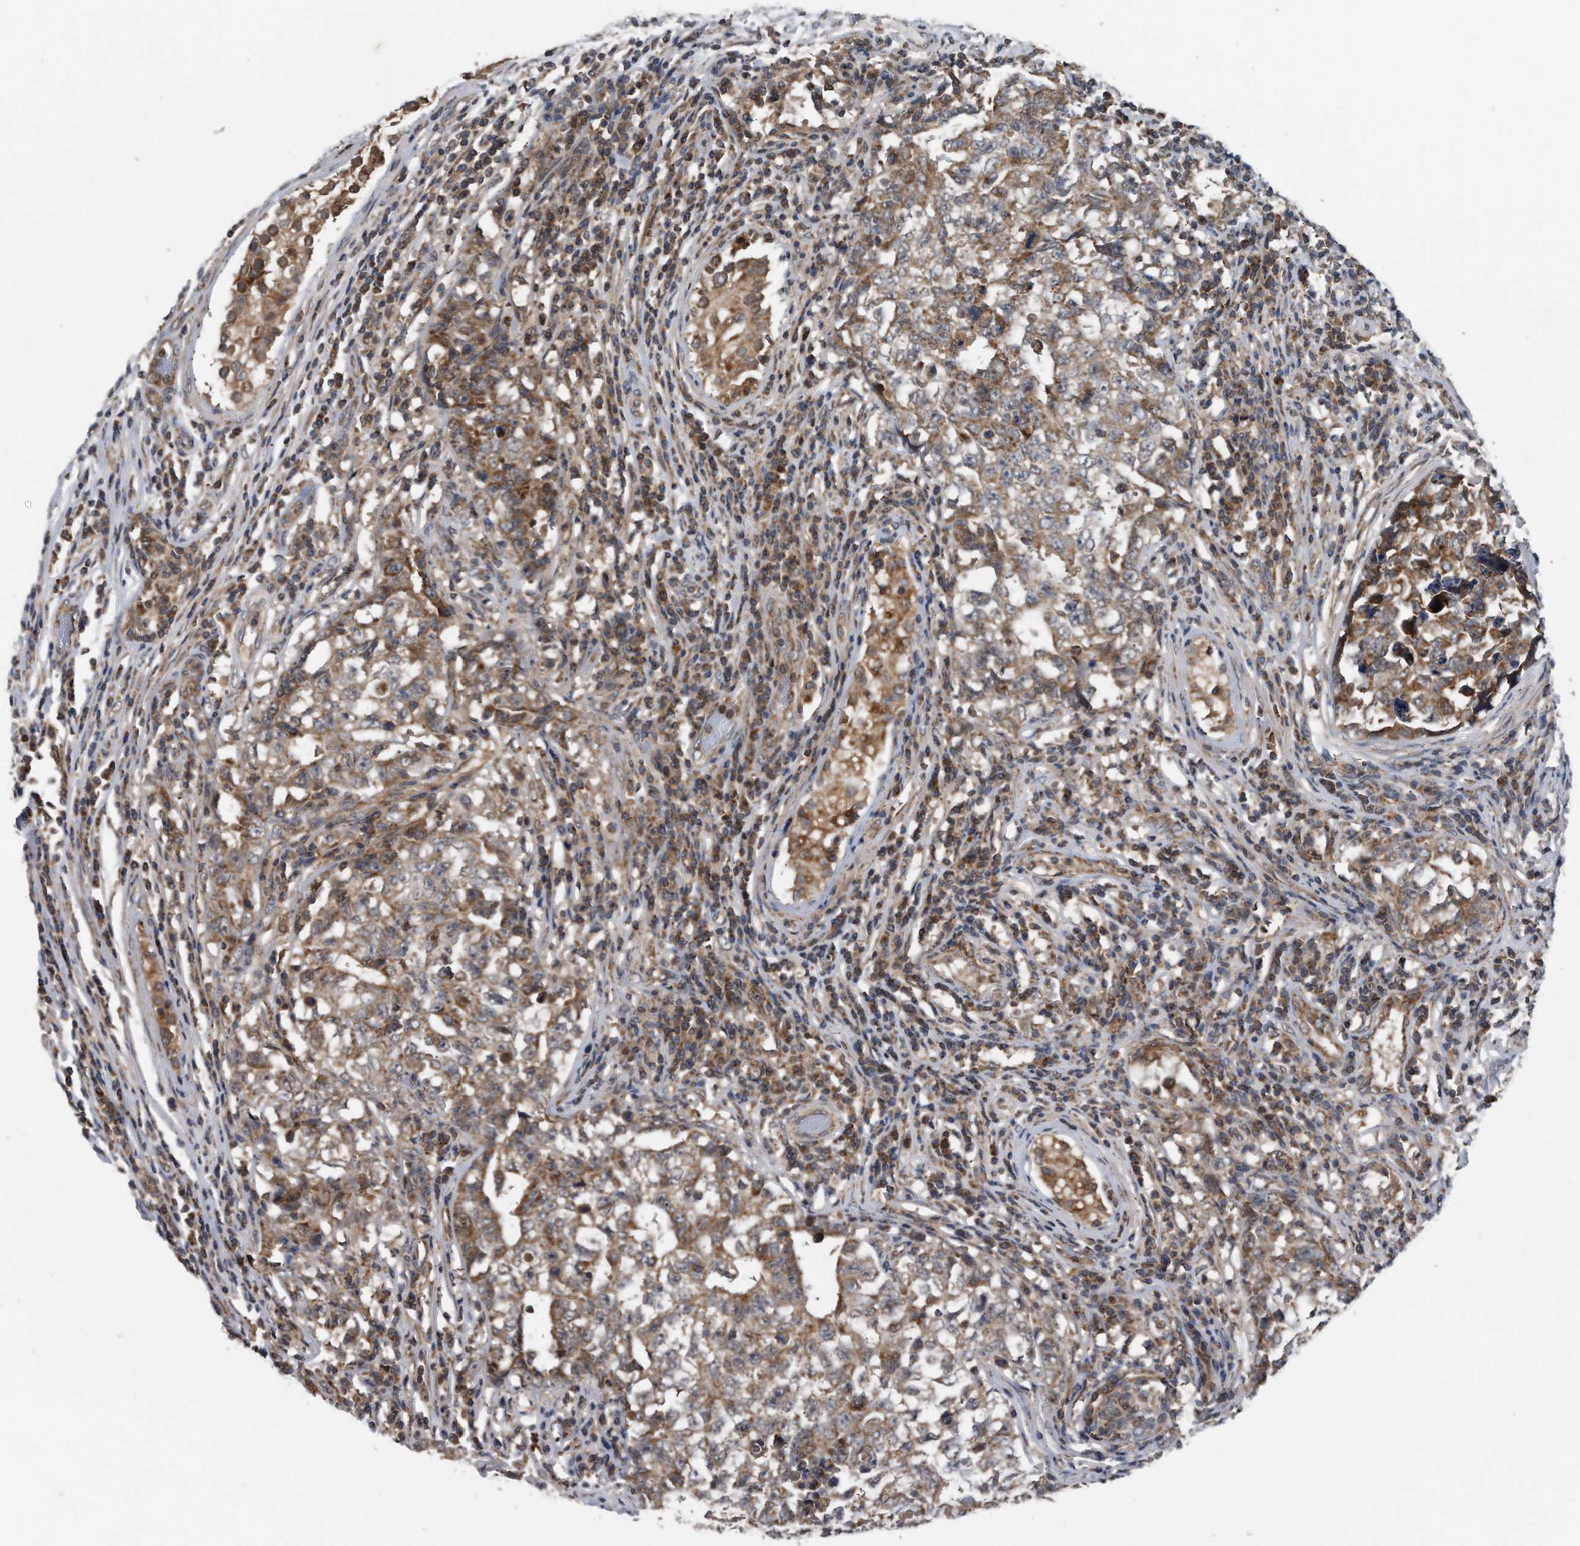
{"staining": {"intensity": "moderate", "quantity": ">75%", "location": "cytoplasmic/membranous"}, "tissue": "testis cancer", "cell_type": "Tumor cells", "image_type": "cancer", "snomed": [{"axis": "morphology", "description": "Carcinoma, Embryonal, NOS"}, {"axis": "topography", "description": "Testis"}], "caption": "Brown immunohistochemical staining in embryonal carcinoma (testis) demonstrates moderate cytoplasmic/membranous positivity in about >75% of tumor cells. (Brightfield microscopy of DAB IHC at high magnification).", "gene": "ALPK2", "patient": {"sex": "male", "age": 26}}